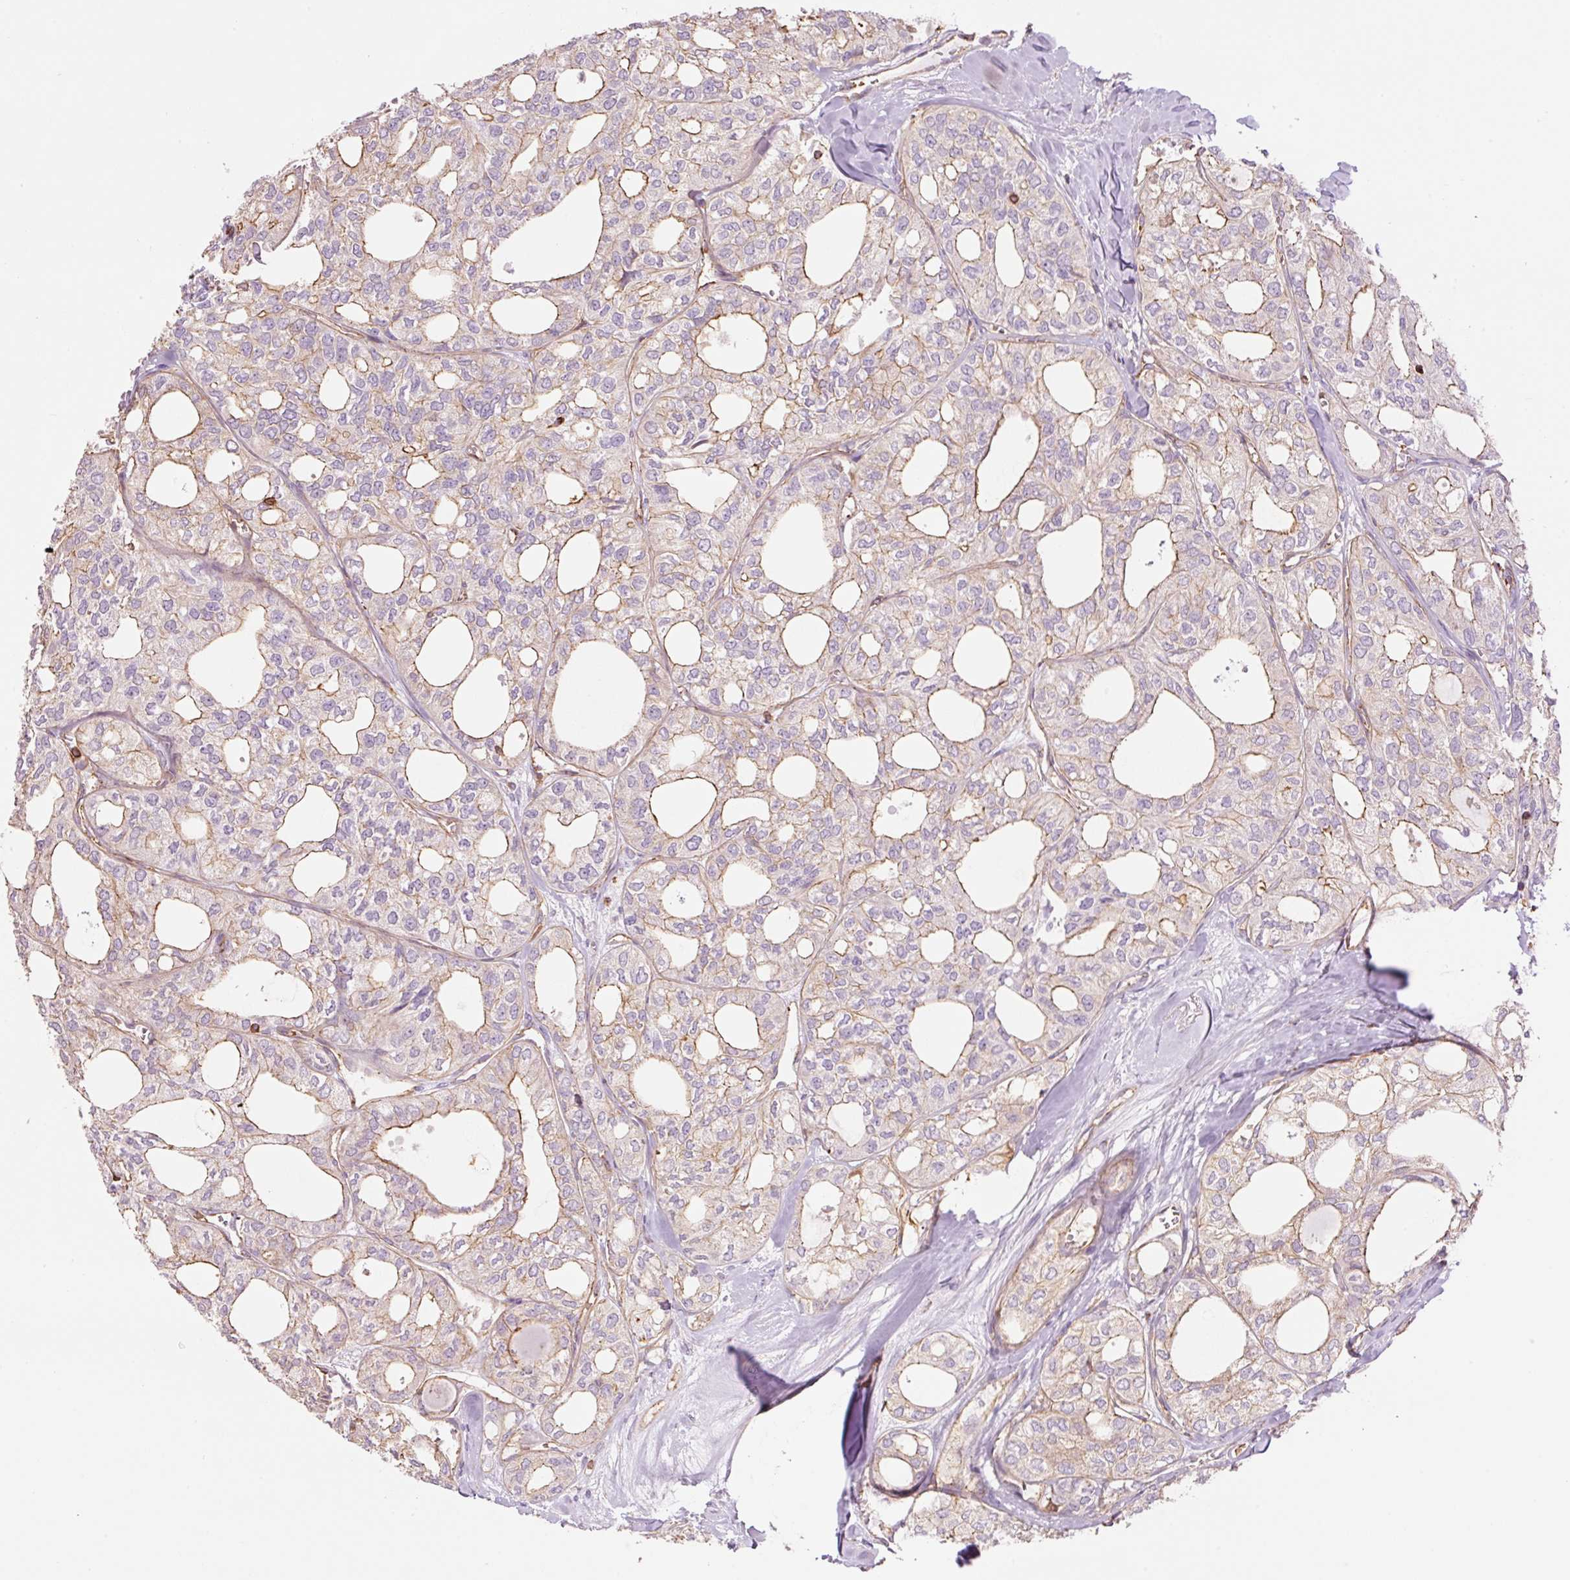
{"staining": {"intensity": "moderate", "quantity": "<25%", "location": "cytoplasmic/membranous"}, "tissue": "thyroid cancer", "cell_type": "Tumor cells", "image_type": "cancer", "snomed": [{"axis": "morphology", "description": "Follicular adenoma carcinoma, NOS"}, {"axis": "topography", "description": "Thyroid gland"}], "caption": "Thyroid cancer tissue reveals moderate cytoplasmic/membranous expression in about <25% of tumor cells", "gene": "PPP1R1B", "patient": {"sex": "male", "age": 75}}